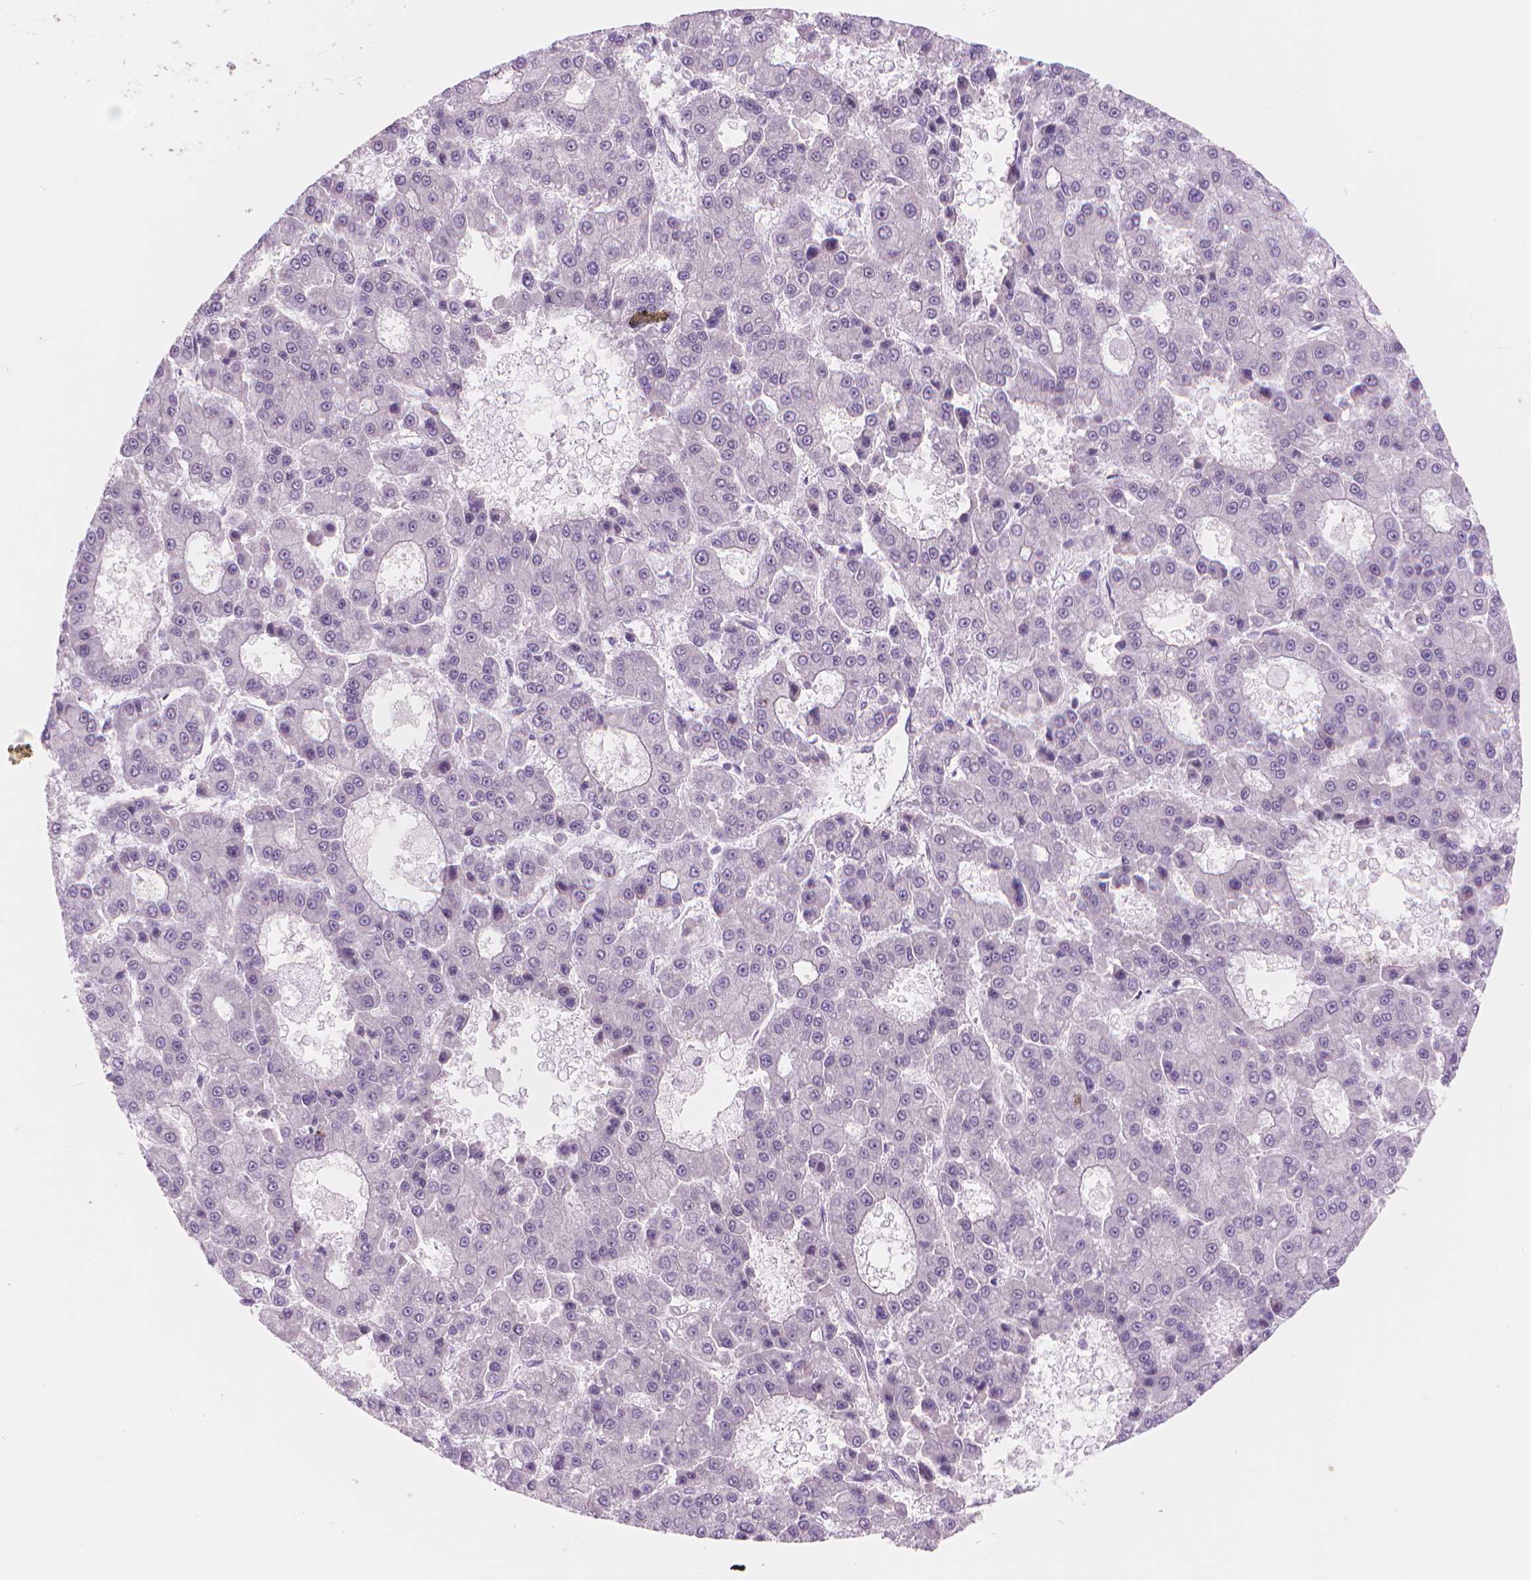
{"staining": {"intensity": "negative", "quantity": "none", "location": "none"}, "tissue": "liver cancer", "cell_type": "Tumor cells", "image_type": "cancer", "snomed": [{"axis": "morphology", "description": "Carcinoma, Hepatocellular, NOS"}, {"axis": "topography", "description": "Liver"}], "caption": "The photomicrograph shows no significant expression in tumor cells of liver cancer (hepatocellular carcinoma). The staining is performed using DAB brown chromogen with nuclei counter-stained in using hematoxylin.", "gene": "POLR3D", "patient": {"sex": "male", "age": 70}}